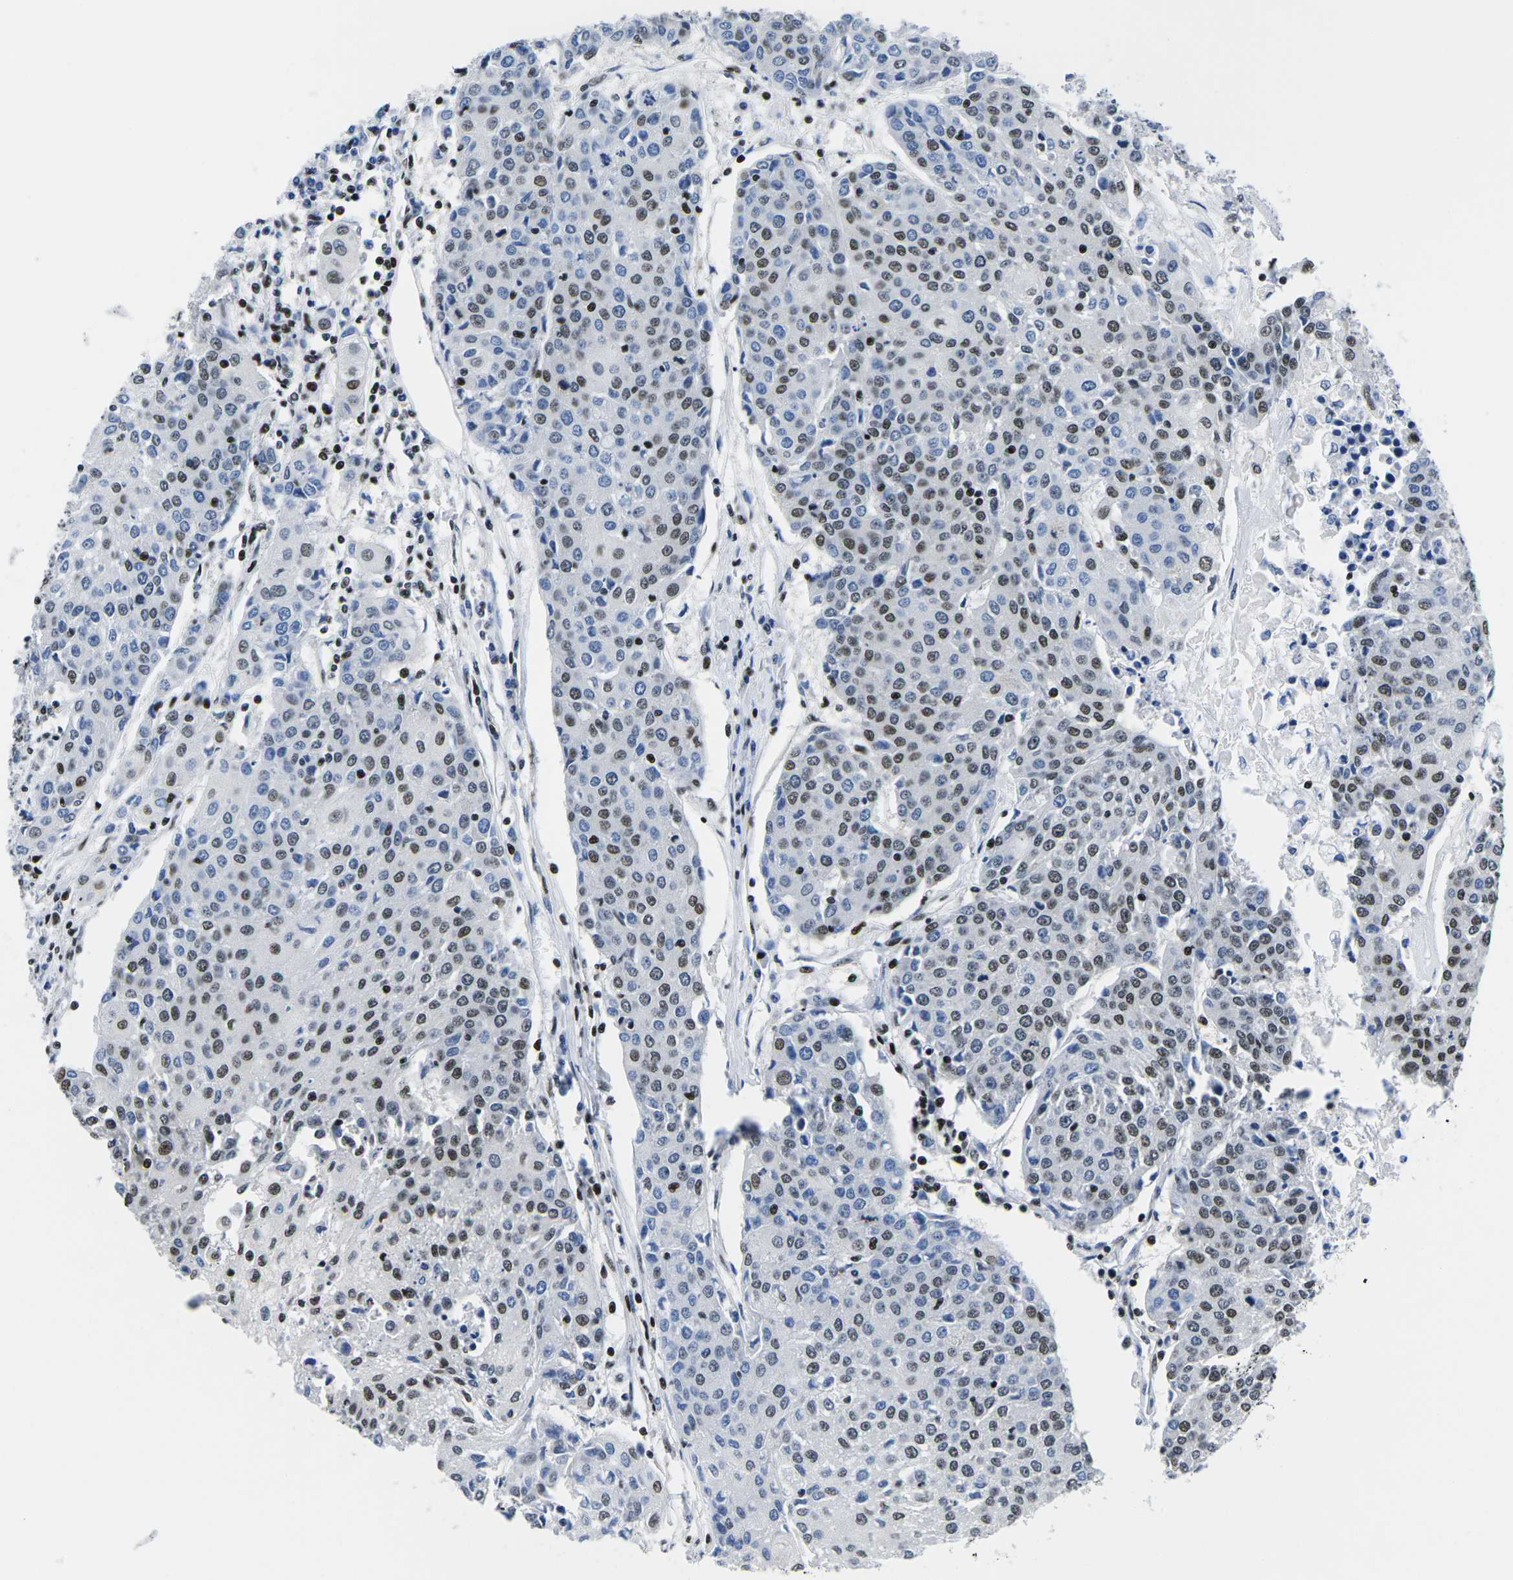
{"staining": {"intensity": "moderate", "quantity": "25%-75%", "location": "nuclear"}, "tissue": "urothelial cancer", "cell_type": "Tumor cells", "image_type": "cancer", "snomed": [{"axis": "morphology", "description": "Urothelial carcinoma, High grade"}, {"axis": "topography", "description": "Urinary bladder"}], "caption": "Immunohistochemistry (IHC) staining of urothelial cancer, which reveals medium levels of moderate nuclear expression in about 25%-75% of tumor cells indicating moderate nuclear protein positivity. The staining was performed using DAB (3,3'-diaminobenzidine) (brown) for protein detection and nuclei were counterstained in hematoxylin (blue).", "gene": "ATF1", "patient": {"sex": "female", "age": 85}}